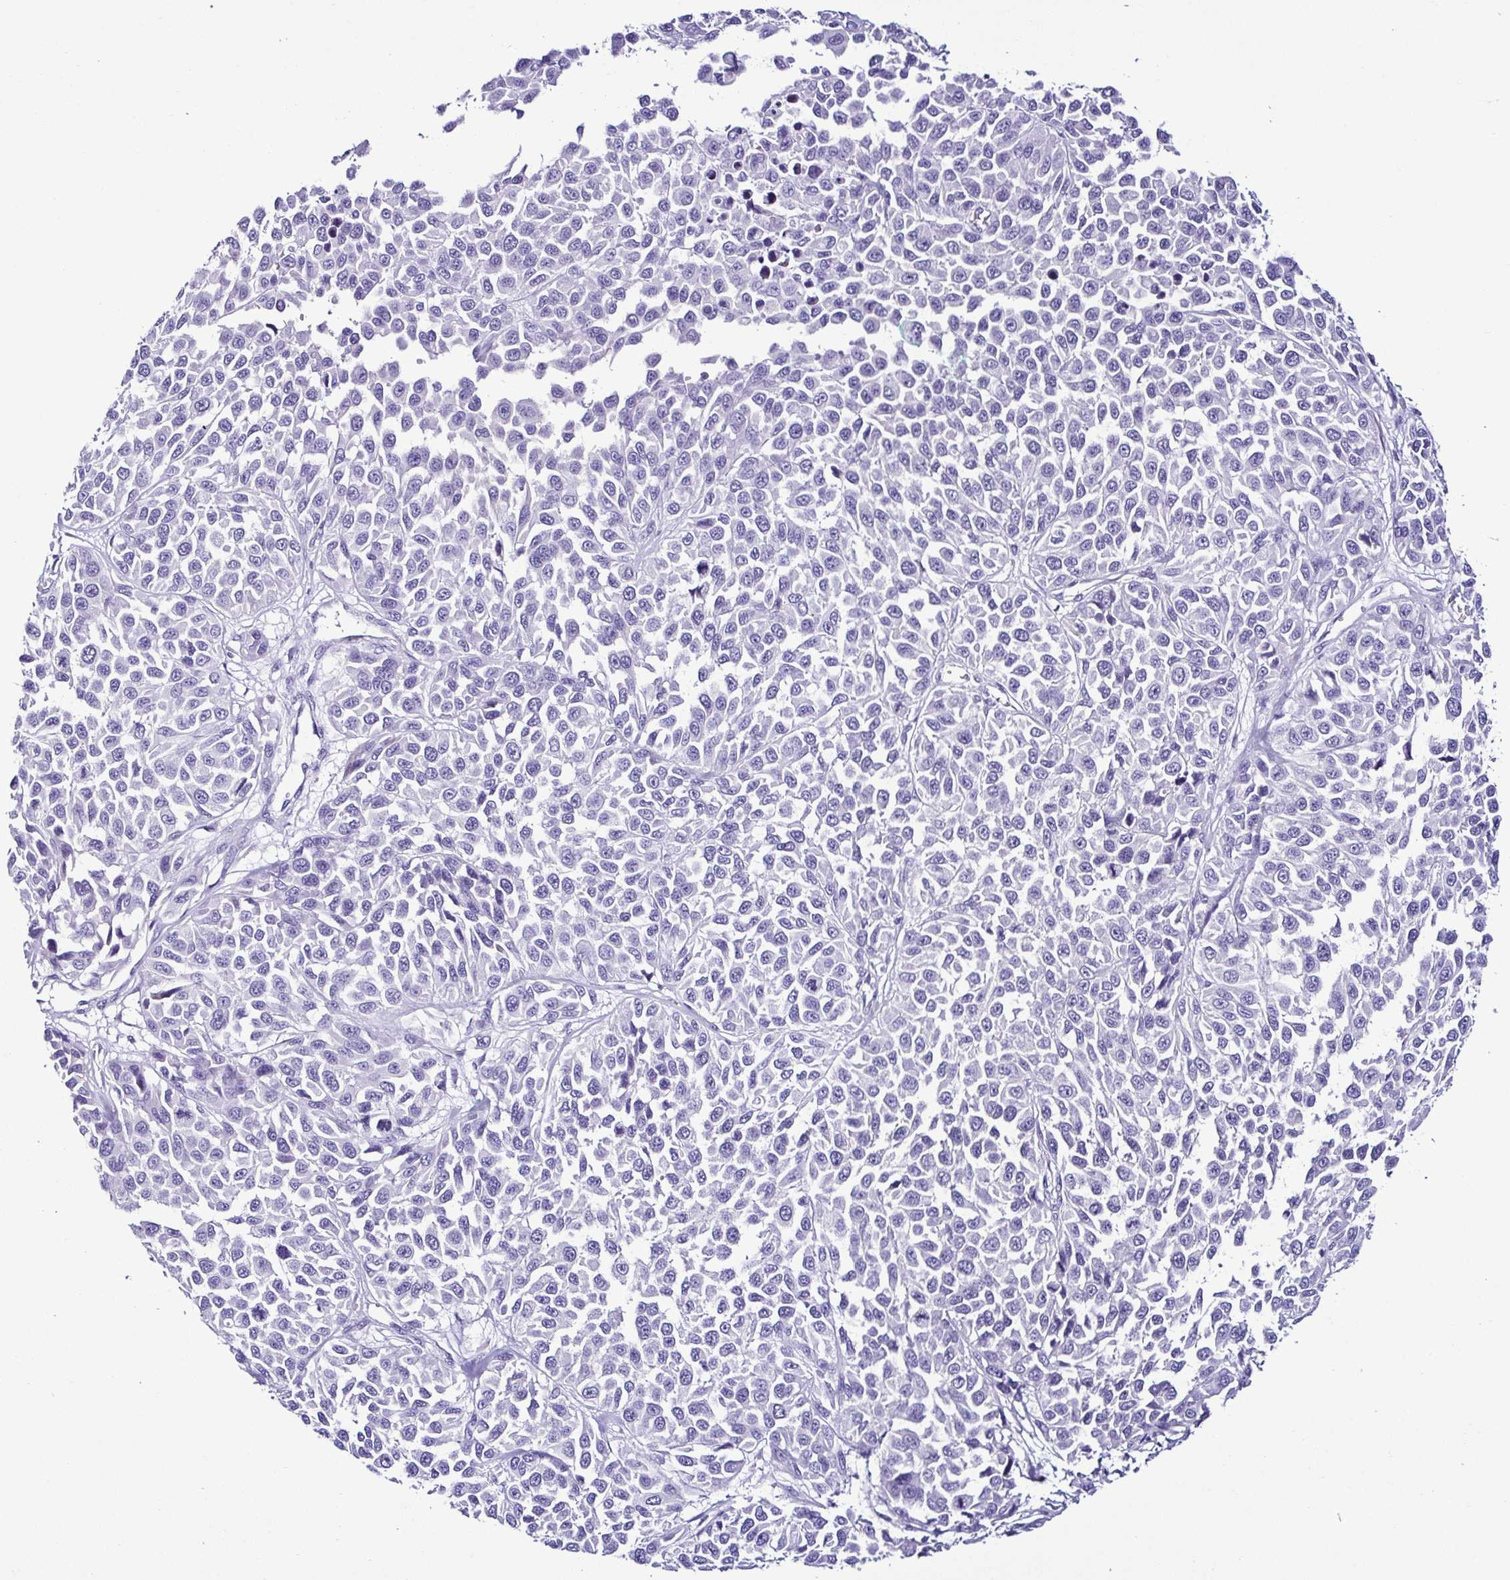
{"staining": {"intensity": "negative", "quantity": "none", "location": "none"}, "tissue": "melanoma", "cell_type": "Tumor cells", "image_type": "cancer", "snomed": [{"axis": "morphology", "description": "Malignant melanoma, NOS"}, {"axis": "topography", "description": "Skin"}], "caption": "Immunohistochemistry (IHC) histopathology image of melanoma stained for a protein (brown), which reveals no positivity in tumor cells.", "gene": "SRL", "patient": {"sex": "male", "age": 62}}